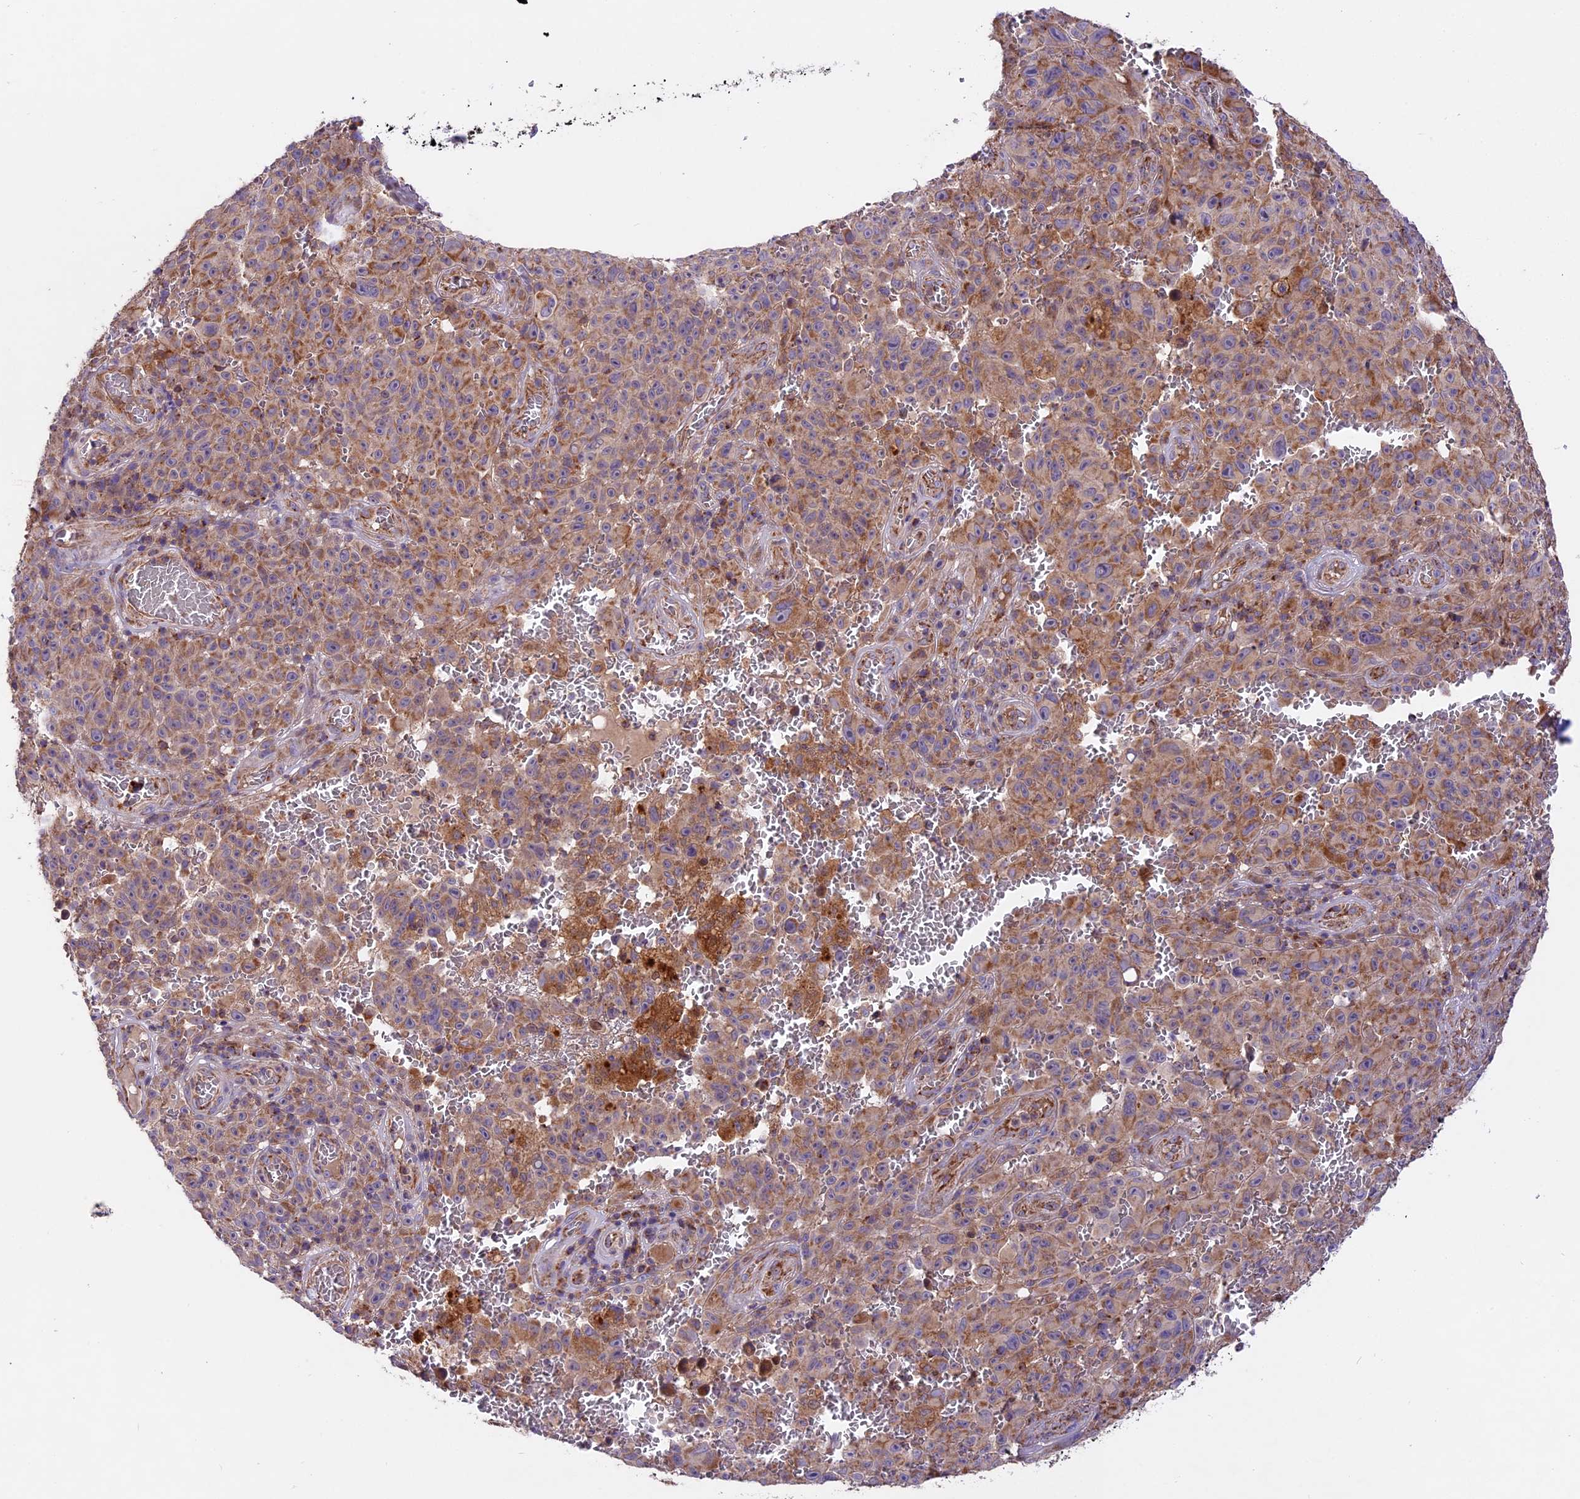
{"staining": {"intensity": "moderate", "quantity": ">75%", "location": "cytoplasmic/membranous"}, "tissue": "melanoma", "cell_type": "Tumor cells", "image_type": "cancer", "snomed": [{"axis": "morphology", "description": "Malignant melanoma, NOS"}, {"axis": "topography", "description": "Skin"}], "caption": "Protein analysis of malignant melanoma tissue reveals moderate cytoplasmic/membranous staining in approximately >75% of tumor cells.", "gene": "NDUFA8", "patient": {"sex": "female", "age": 82}}